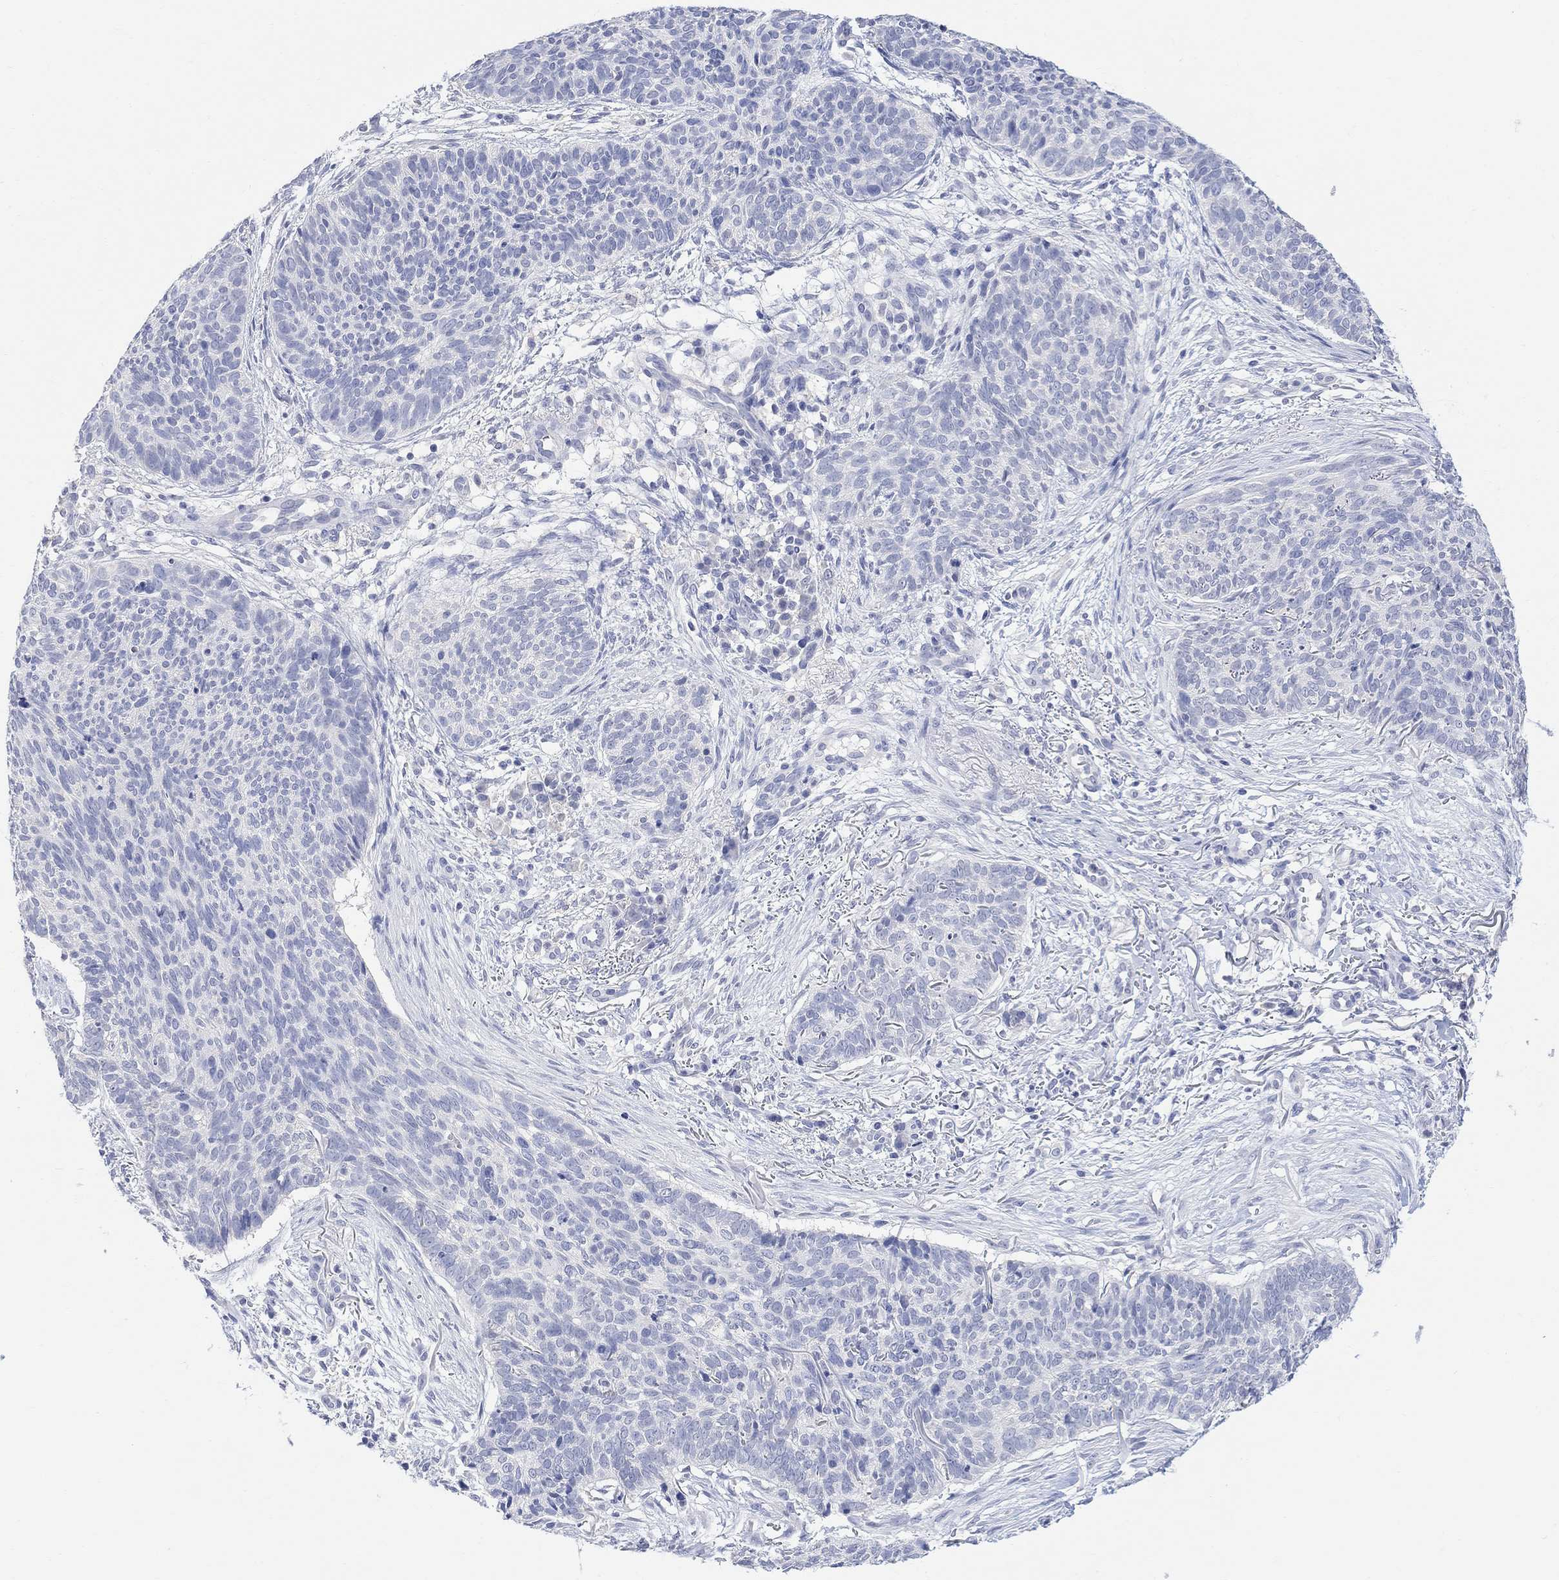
{"staining": {"intensity": "negative", "quantity": "none", "location": "none"}, "tissue": "skin cancer", "cell_type": "Tumor cells", "image_type": "cancer", "snomed": [{"axis": "morphology", "description": "Basal cell carcinoma"}, {"axis": "topography", "description": "Skin"}], "caption": "An immunohistochemistry (IHC) histopathology image of basal cell carcinoma (skin) is shown. There is no staining in tumor cells of basal cell carcinoma (skin).", "gene": "FBP2", "patient": {"sex": "male", "age": 64}}